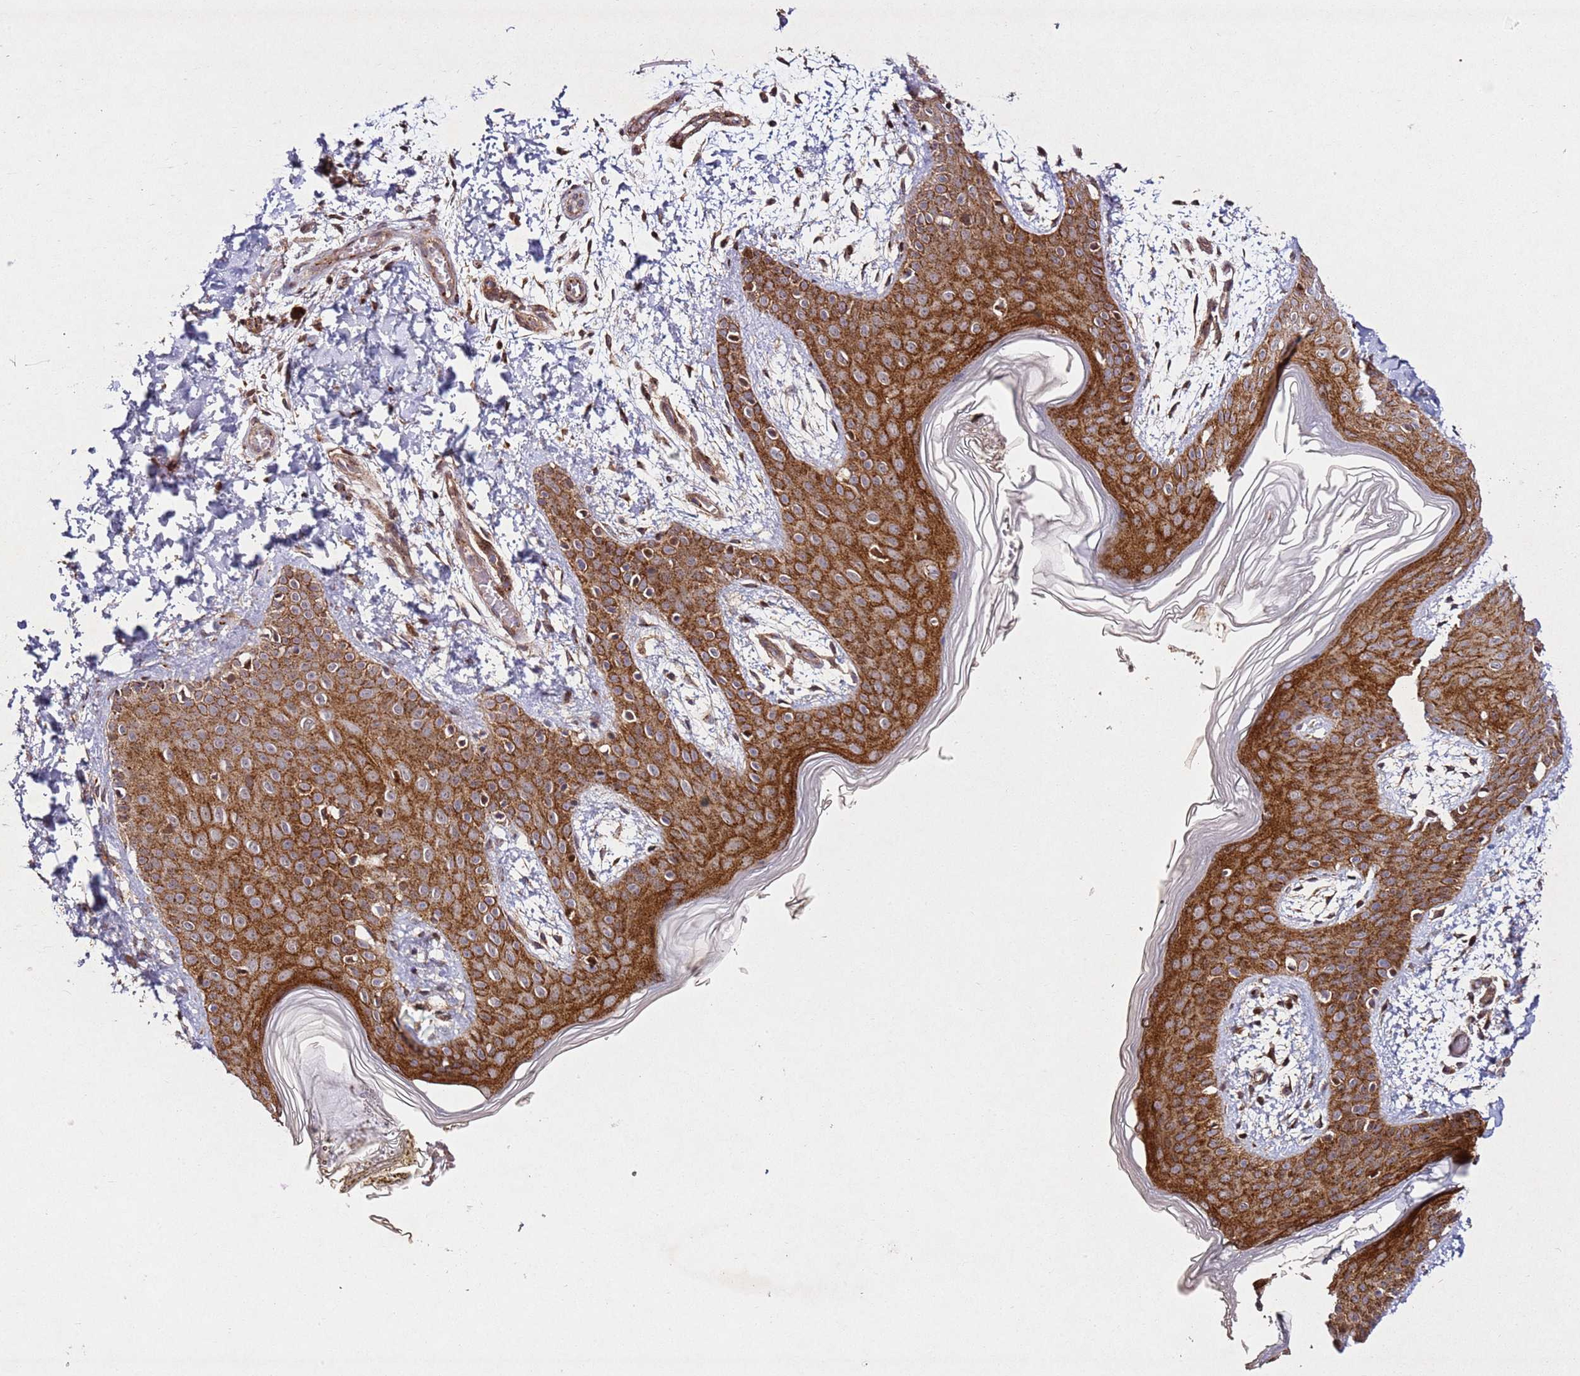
{"staining": {"intensity": "moderate", "quantity": ">75%", "location": "cytoplasmic/membranous"}, "tissue": "skin", "cell_type": "Fibroblasts", "image_type": "normal", "snomed": [{"axis": "morphology", "description": "Normal tissue, NOS"}, {"axis": "topography", "description": "Skin"}], "caption": "An IHC micrograph of normal tissue is shown. Protein staining in brown shows moderate cytoplasmic/membranous positivity in skin within fibroblasts. Nuclei are stained in blue.", "gene": "ZNF296", "patient": {"sex": "male", "age": 36}}